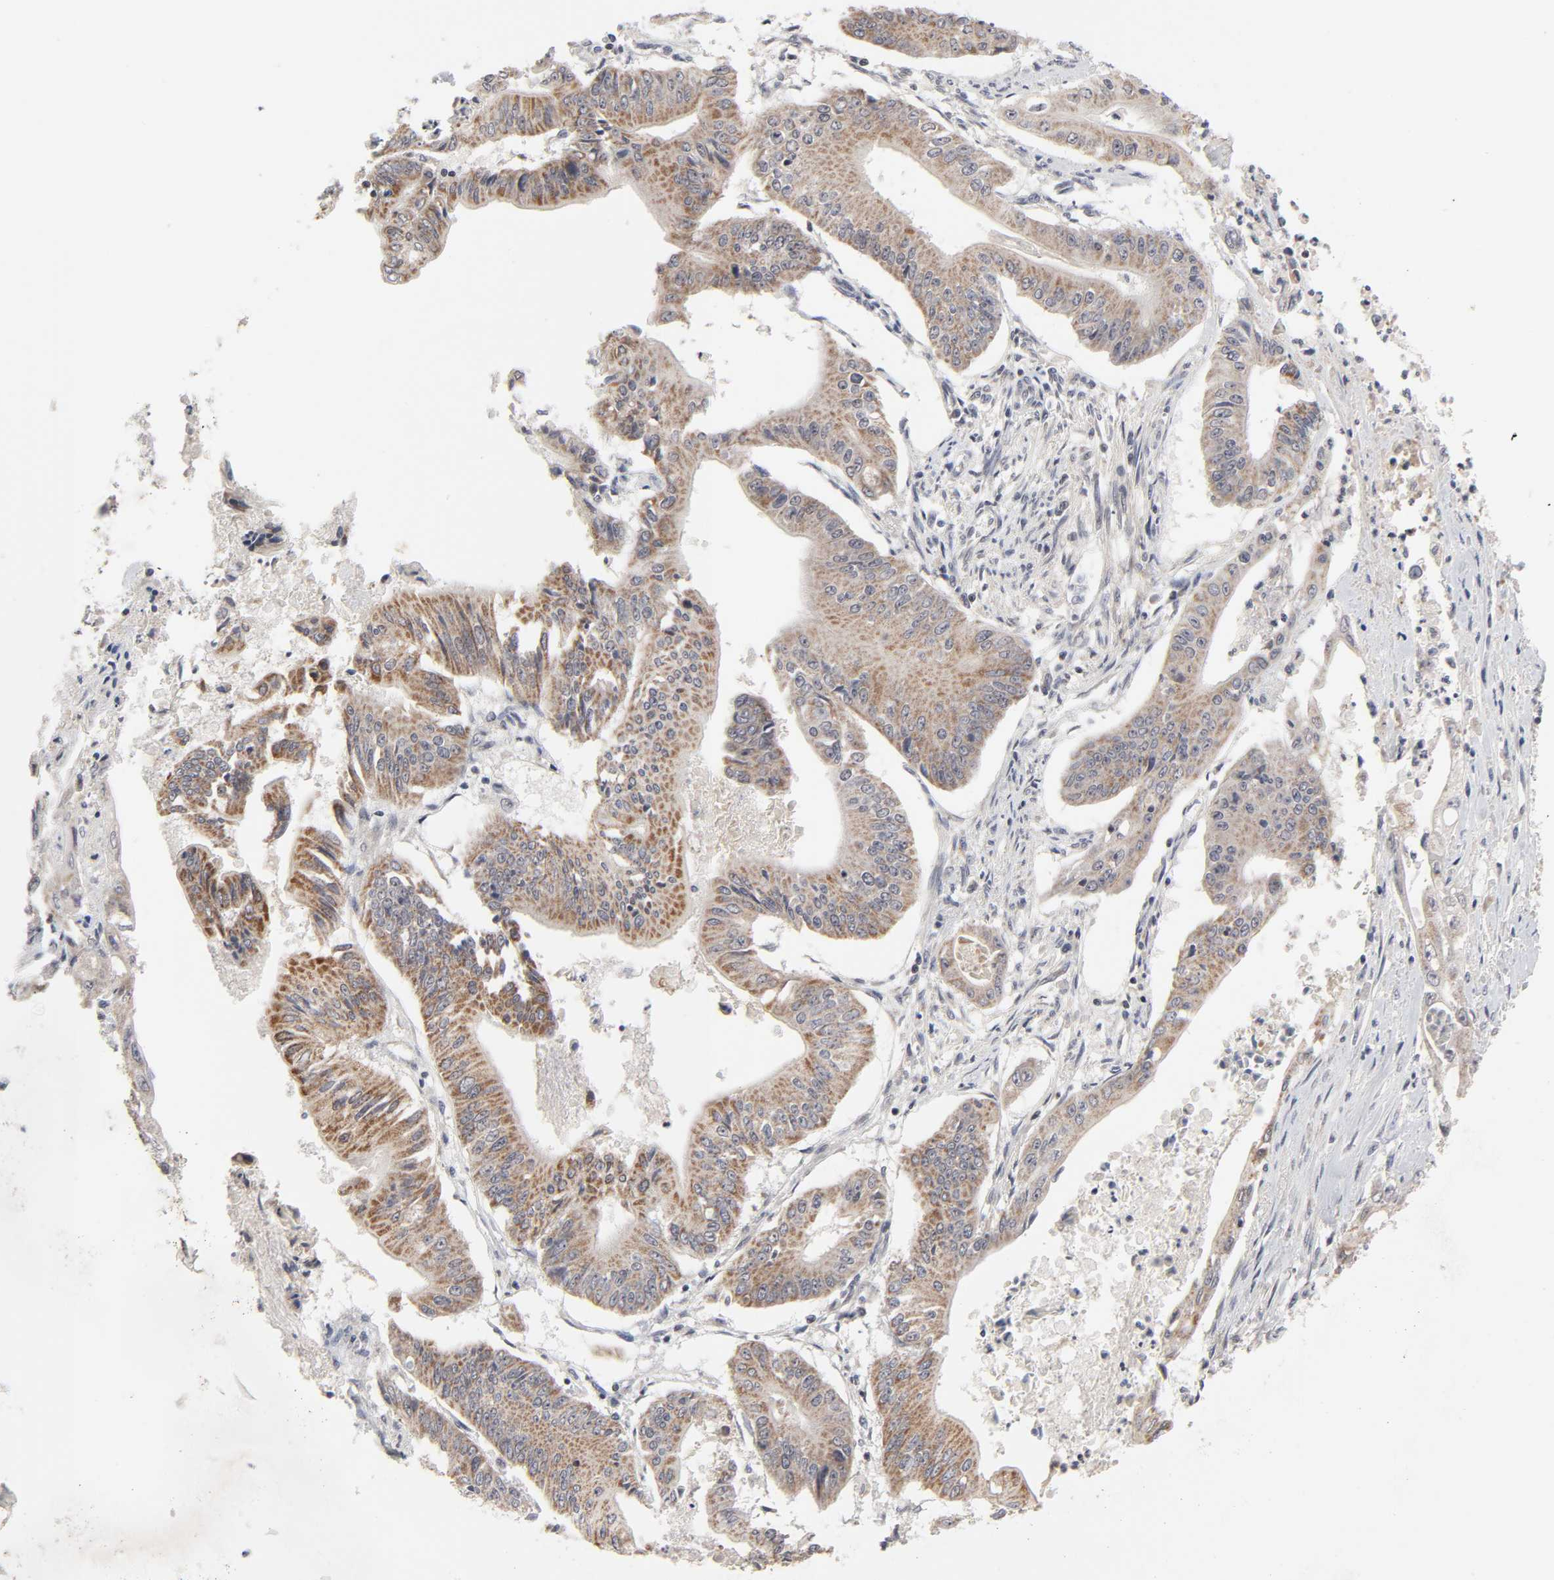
{"staining": {"intensity": "moderate", "quantity": ">75%", "location": "nuclear"}, "tissue": "pancreatic cancer", "cell_type": "Tumor cells", "image_type": "cancer", "snomed": [{"axis": "morphology", "description": "Normal tissue, NOS"}, {"axis": "topography", "description": "Lymph node"}], "caption": "Tumor cells display medium levels of moderate nuclear expression in approximately >75% of cells in pancreatic cancer.", "gene": "AUH", "patient": {"sex": "male", "age": 62}}